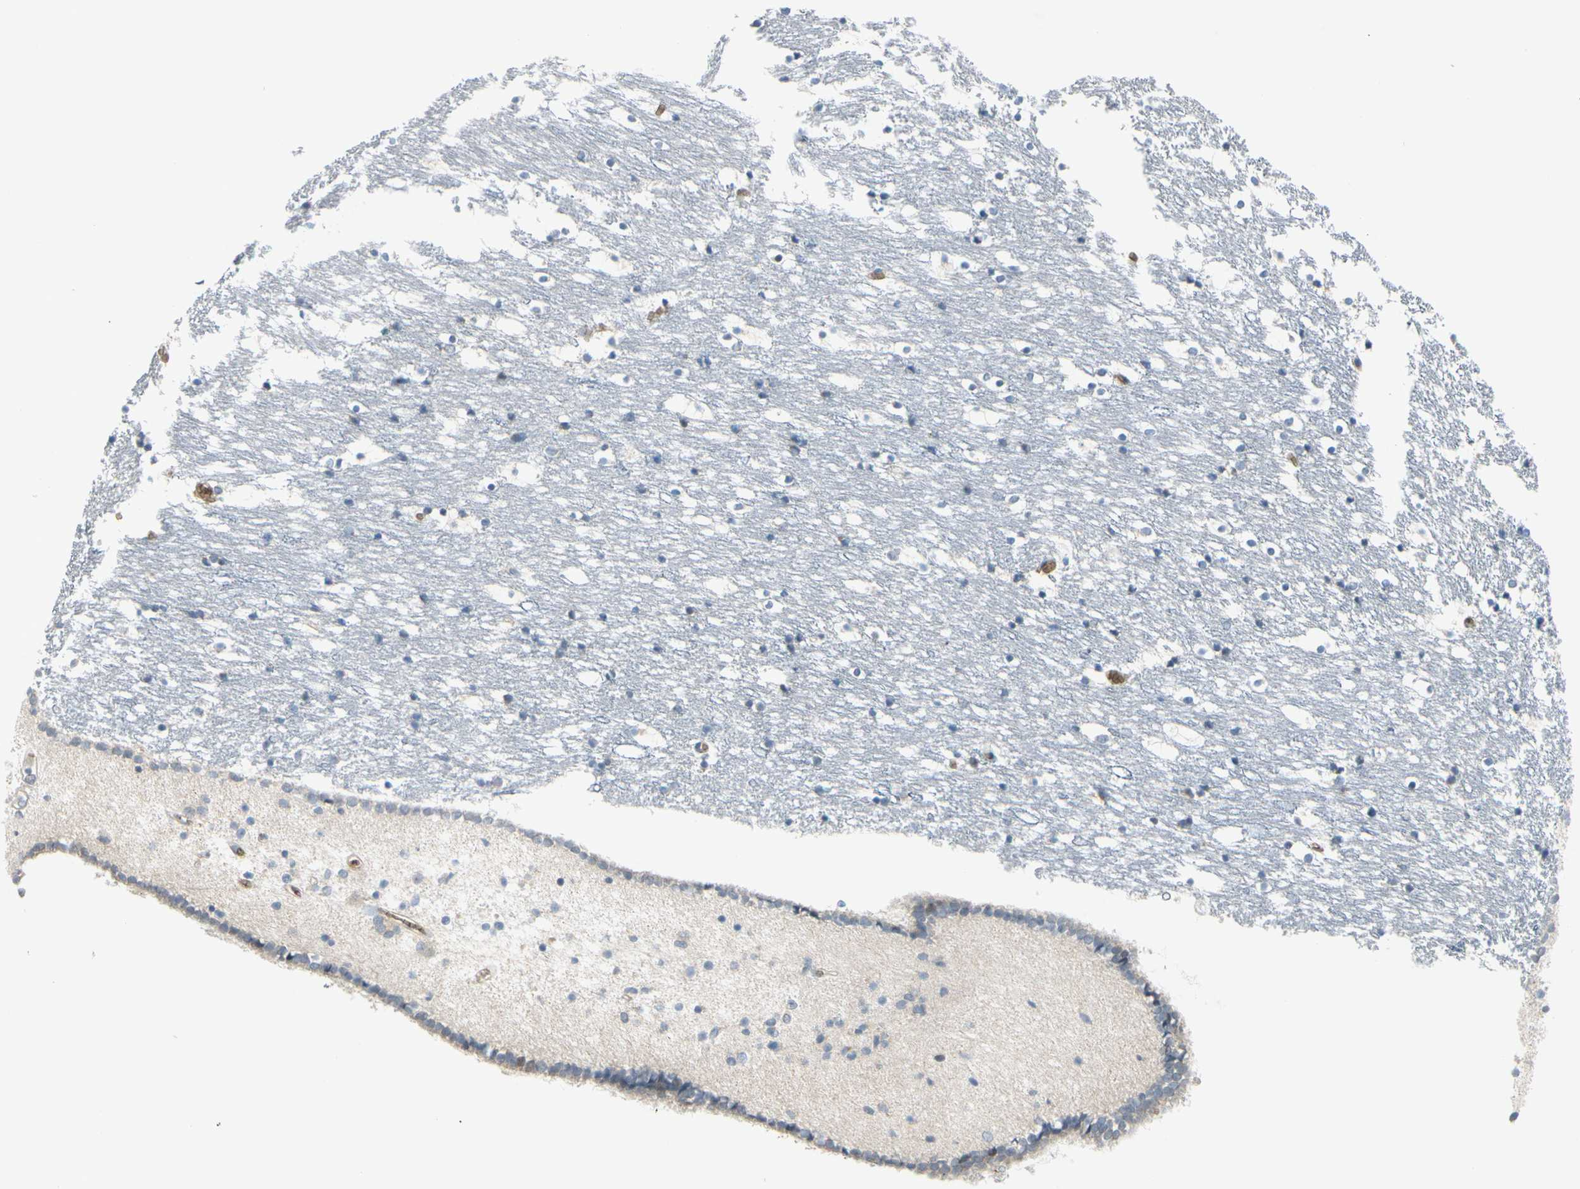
{"staining": {"intensity": "weak", "quantity": "<25%", "location": "cytoplasmic/membranous"}, "tissue": "caudate", "cell_type": "Glial cells", "image_type": "normal", "snomed": [{"axis": "morphology", "description": "Normal tissue, NOS"}, {"axis": "topography", "description": "Lateral ventricle wall"}], "caption": "Immunohistochemistry micrograph of normal human caudate stained for a protein (brown), which displays no positivity in glial cells.", "gene": "GYPC", "patient": {"sex": "male", "age": 45}}